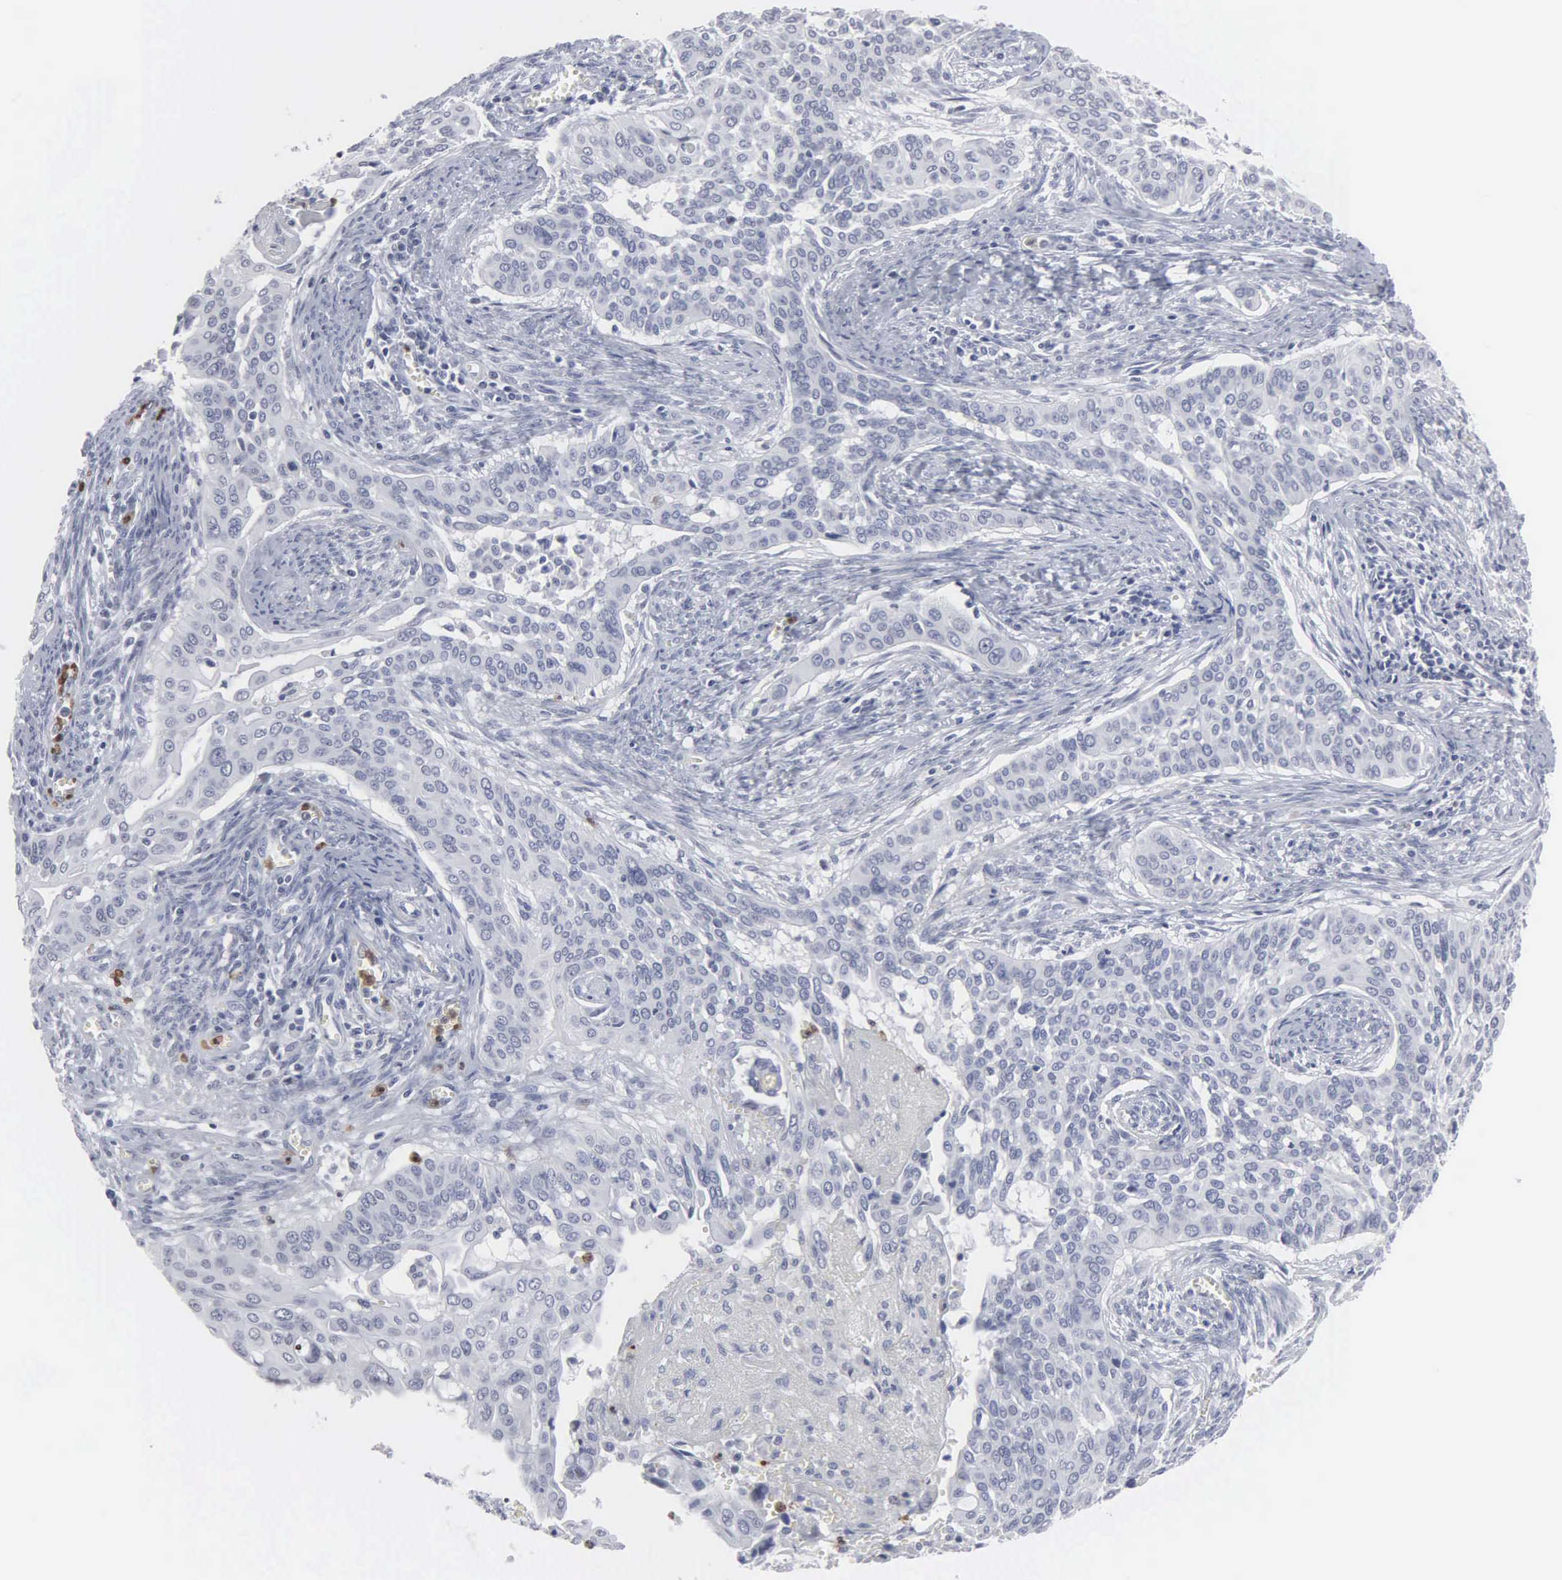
{"staining": {"intensity": "negative", "quantity": "none", "location": "none"}, "tissue": "cervical cancer", "cell_type": "Tumor cells", "image_type": "cancer", "snomed": [{"axis": "morphology", "description": "Squamous cell carcinoma, NOS"}, {"axis": "topography", "description": "Cervix"}], "caption": "An image of cervical cancer stained for a protein reveals no brown staining in tumor cells.", "gene": "SPIN3", "patient": {"sex": "female", "age": 34}}